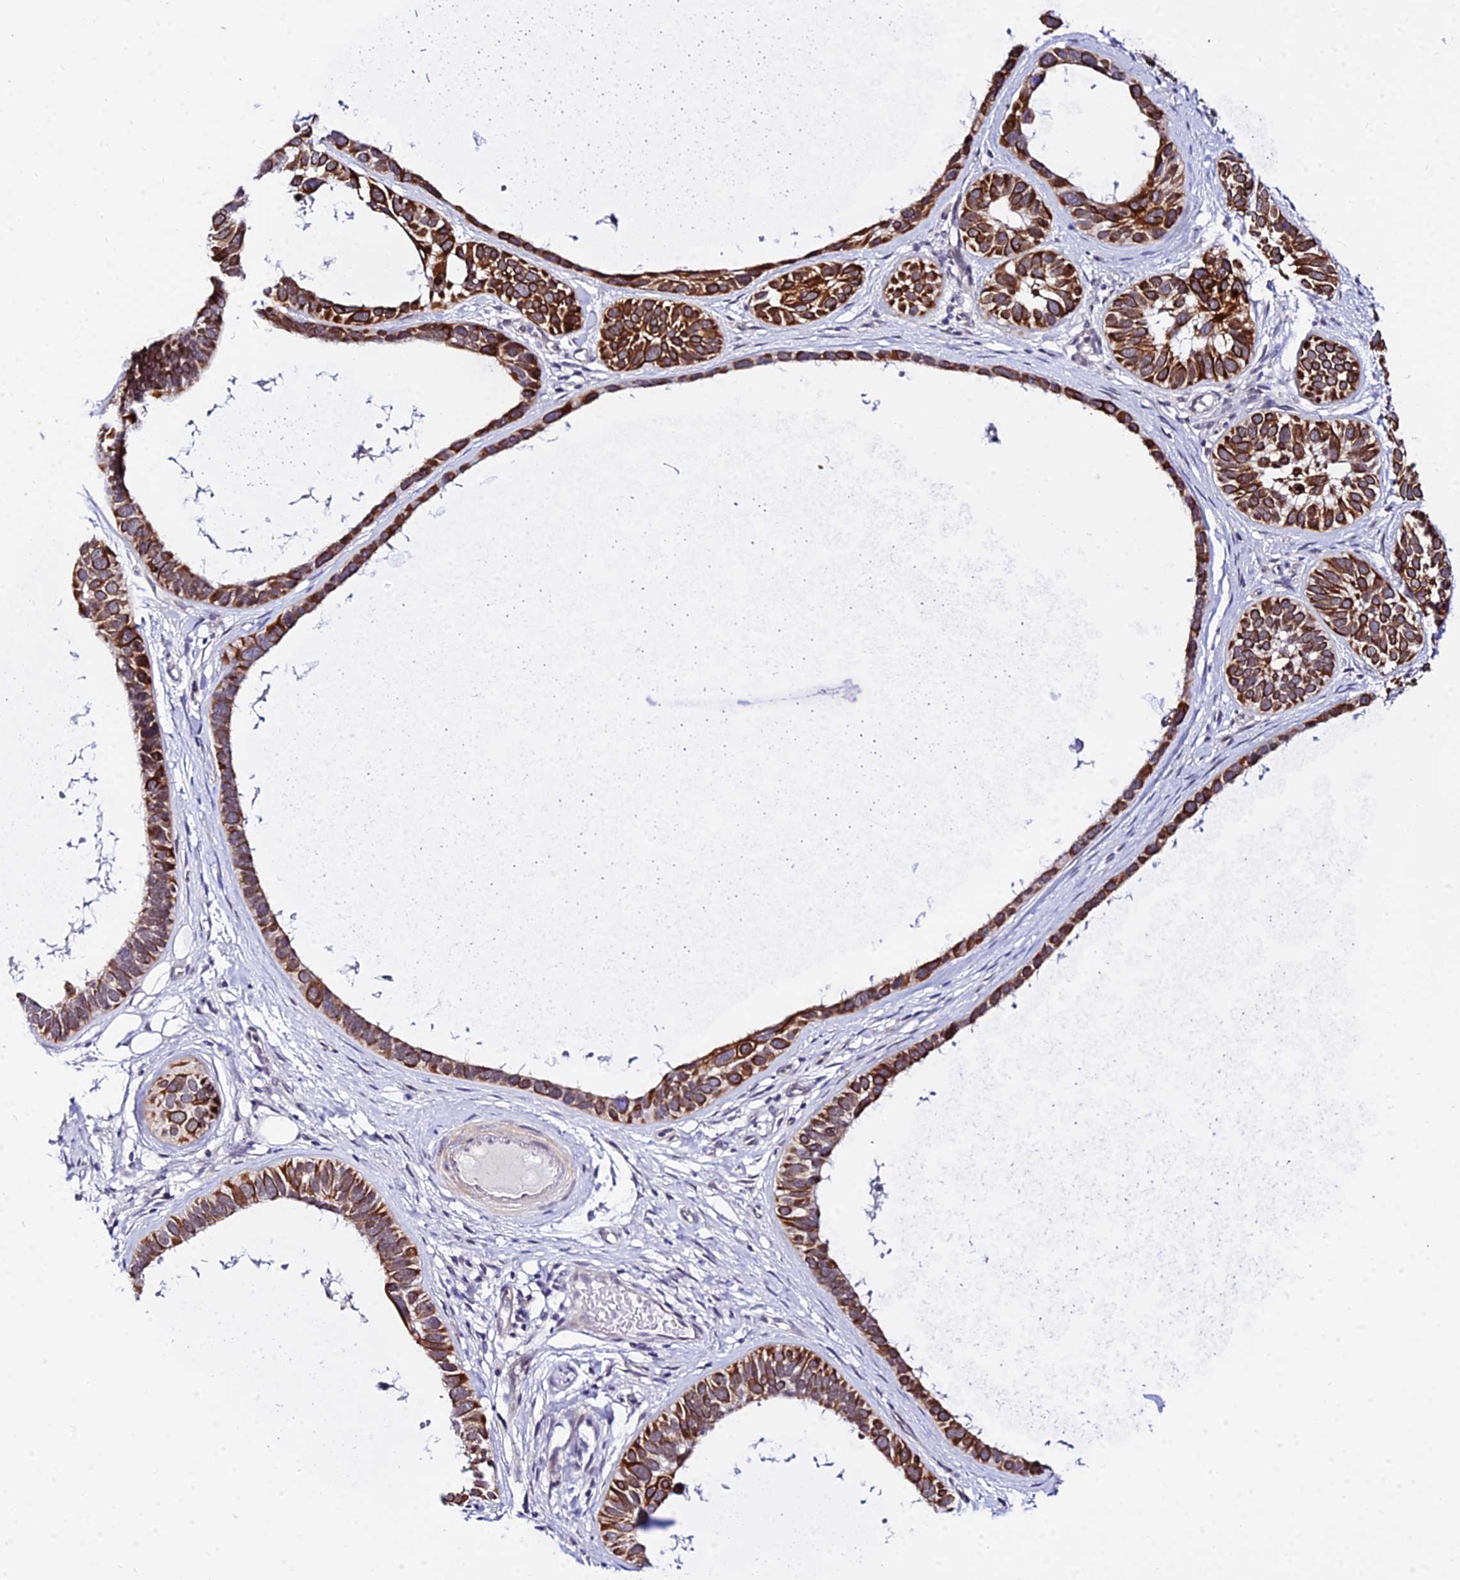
{"staining": {"intensity": "strong", "quantity": ">75%", "location": "cytoplasmic/membranous"}, "tissue": "skin cancer", "cell_type": "Tumor cells", "image_type": "cancer", "snomed": [{"axis": "morphology", "description": "Basal cell carcinoma"}, {"axis": "topography", "description": "Skin"}], "caption": "Immunohistochemical staining of human skin cancer demonstrates strong cytoplasmic/membranous protein expression in about >75% of tumor cells. (brown staining indicates protein expression, while blue staining denotes nuclei).", "gene": "ZNF628", "patient": {"sex": "male", "age": 62}}